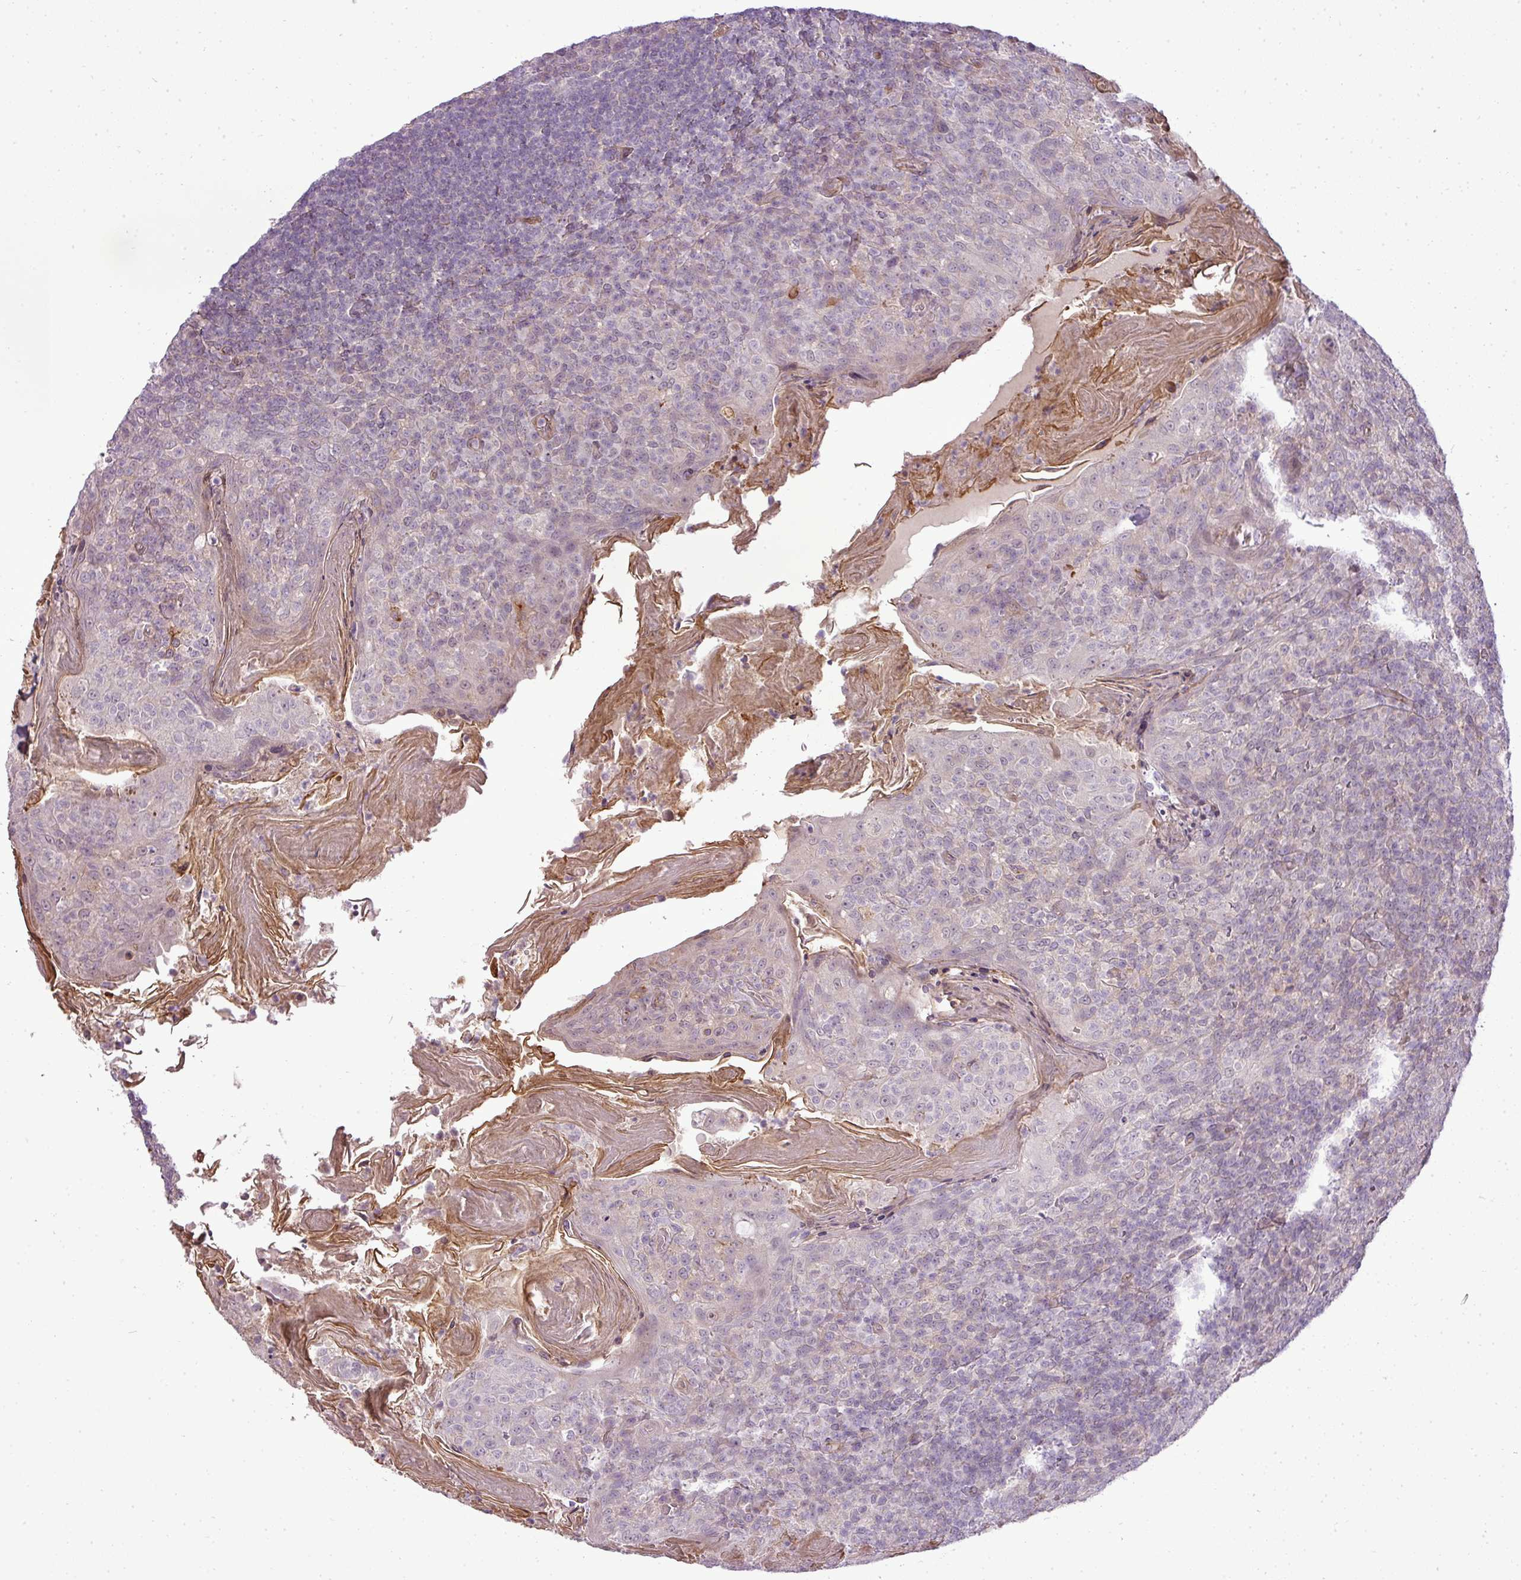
{"staining": {"intensity": "negative", "quantity": "none", "location": "none"}, "tissue": "tonsil", "cell_type": "Germinal center cells", "image_type": "normal", "snomed": [{"axis": "morphology", "description": "Normal tissue, NOS"}, {"axis": "topography", "description": "Tonsil"}], "caption": "Protein analysis of unremarkable tonsil exhibits no significant expression in germinal center cells. The staining was performed using DAB to visualize the protein expression in brown, while the nuclei were stained in blue with hematoxylin (Magnification: 20x).", "gene": "PDRG1", "patient": {"sex": "female", "age": 10}}